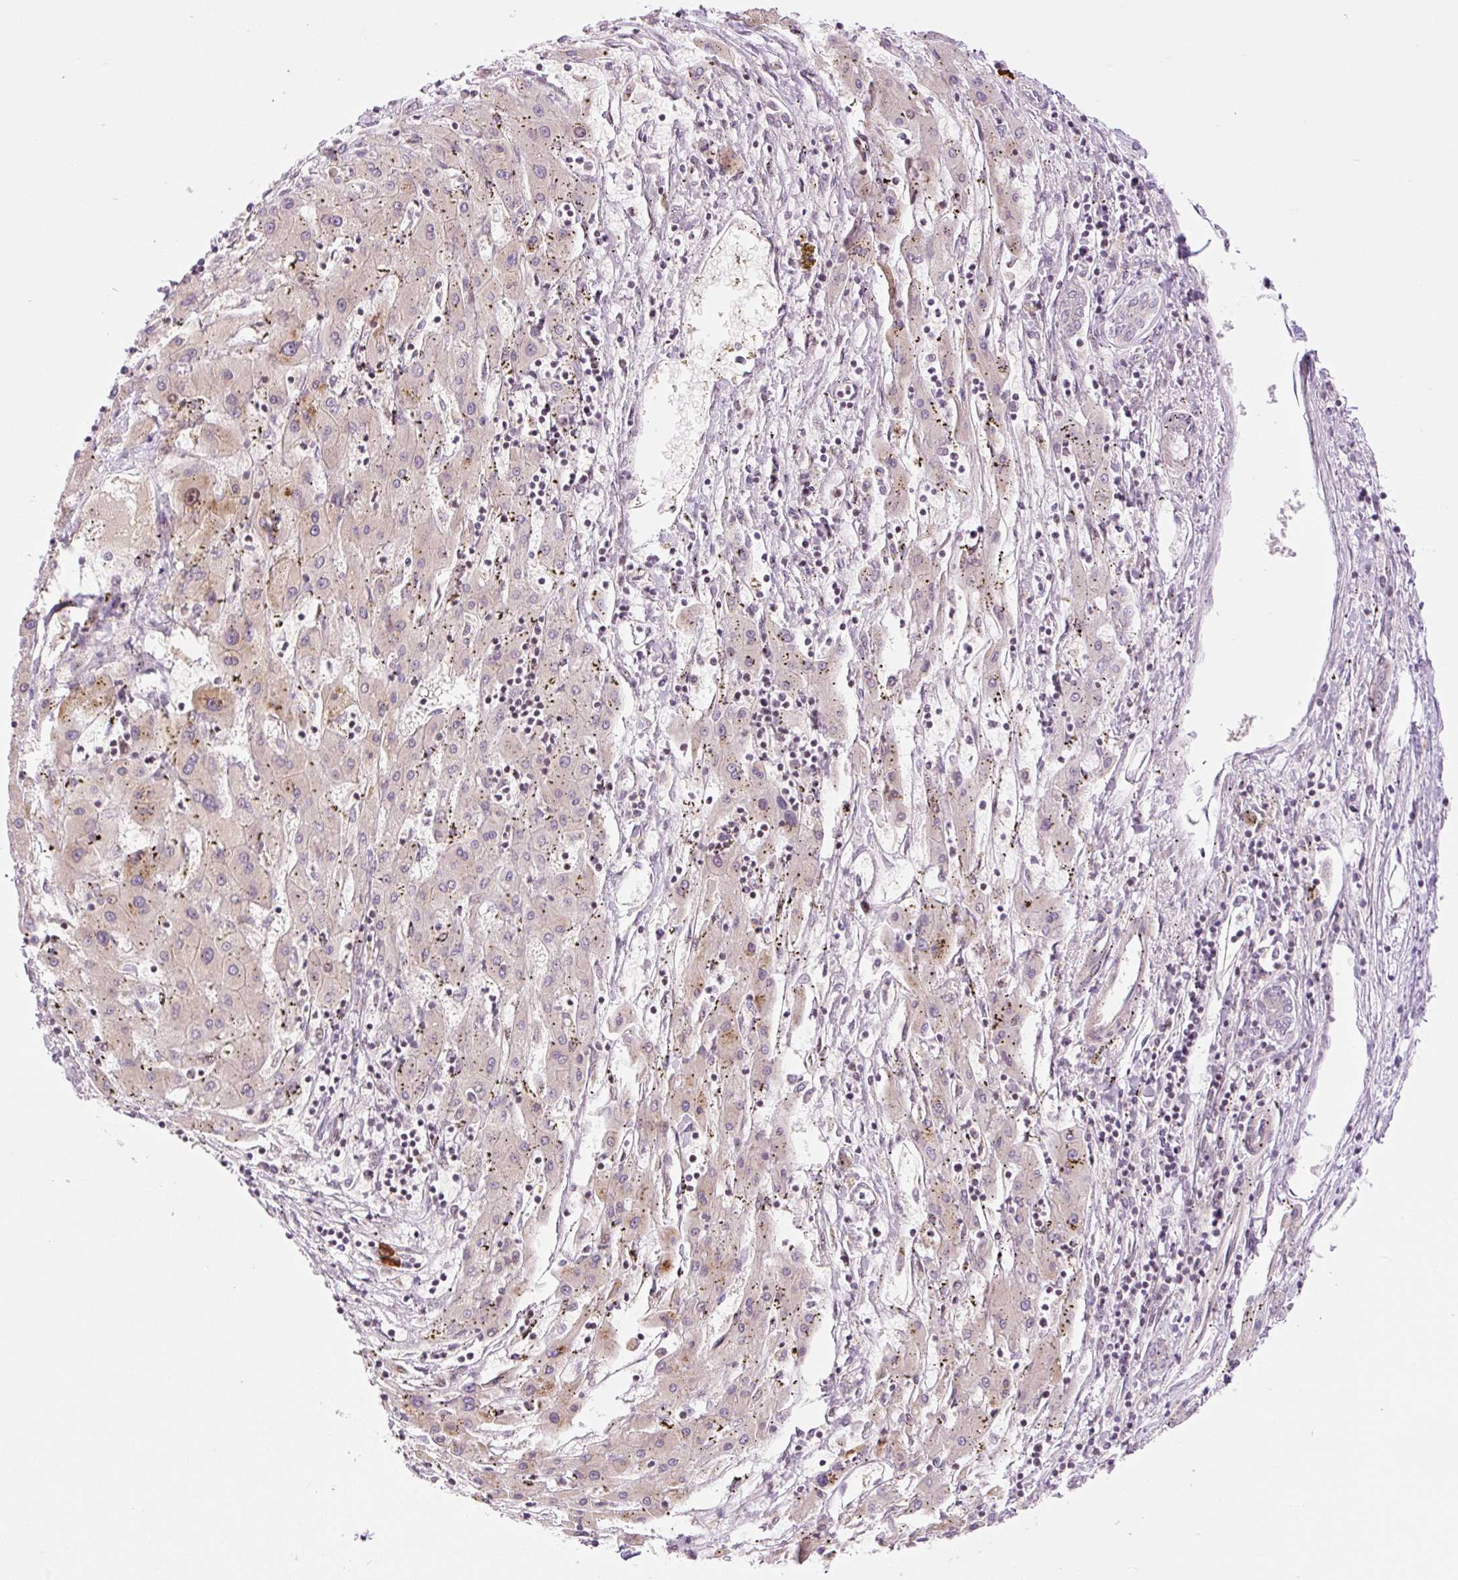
{"staining": {"intensity": "weak", "quantity": "25%-75%", "location": "cytoplasmic/membranous"}, "tissue": "liver cancer", "cell_type": "Tumor cells", "image_type": "cancer", "snomed": [{"axis": "morphology", "description": "Carcinoma, Hepatocellular, NOS"}, {"axis": "topography", "description": "Liver"}], "caption": "Liver cancer stained with a protein marker reveals weak staining in tumor cells.", "gene": "ZNF394", "patient": {"sex": "male", "age": 72}}